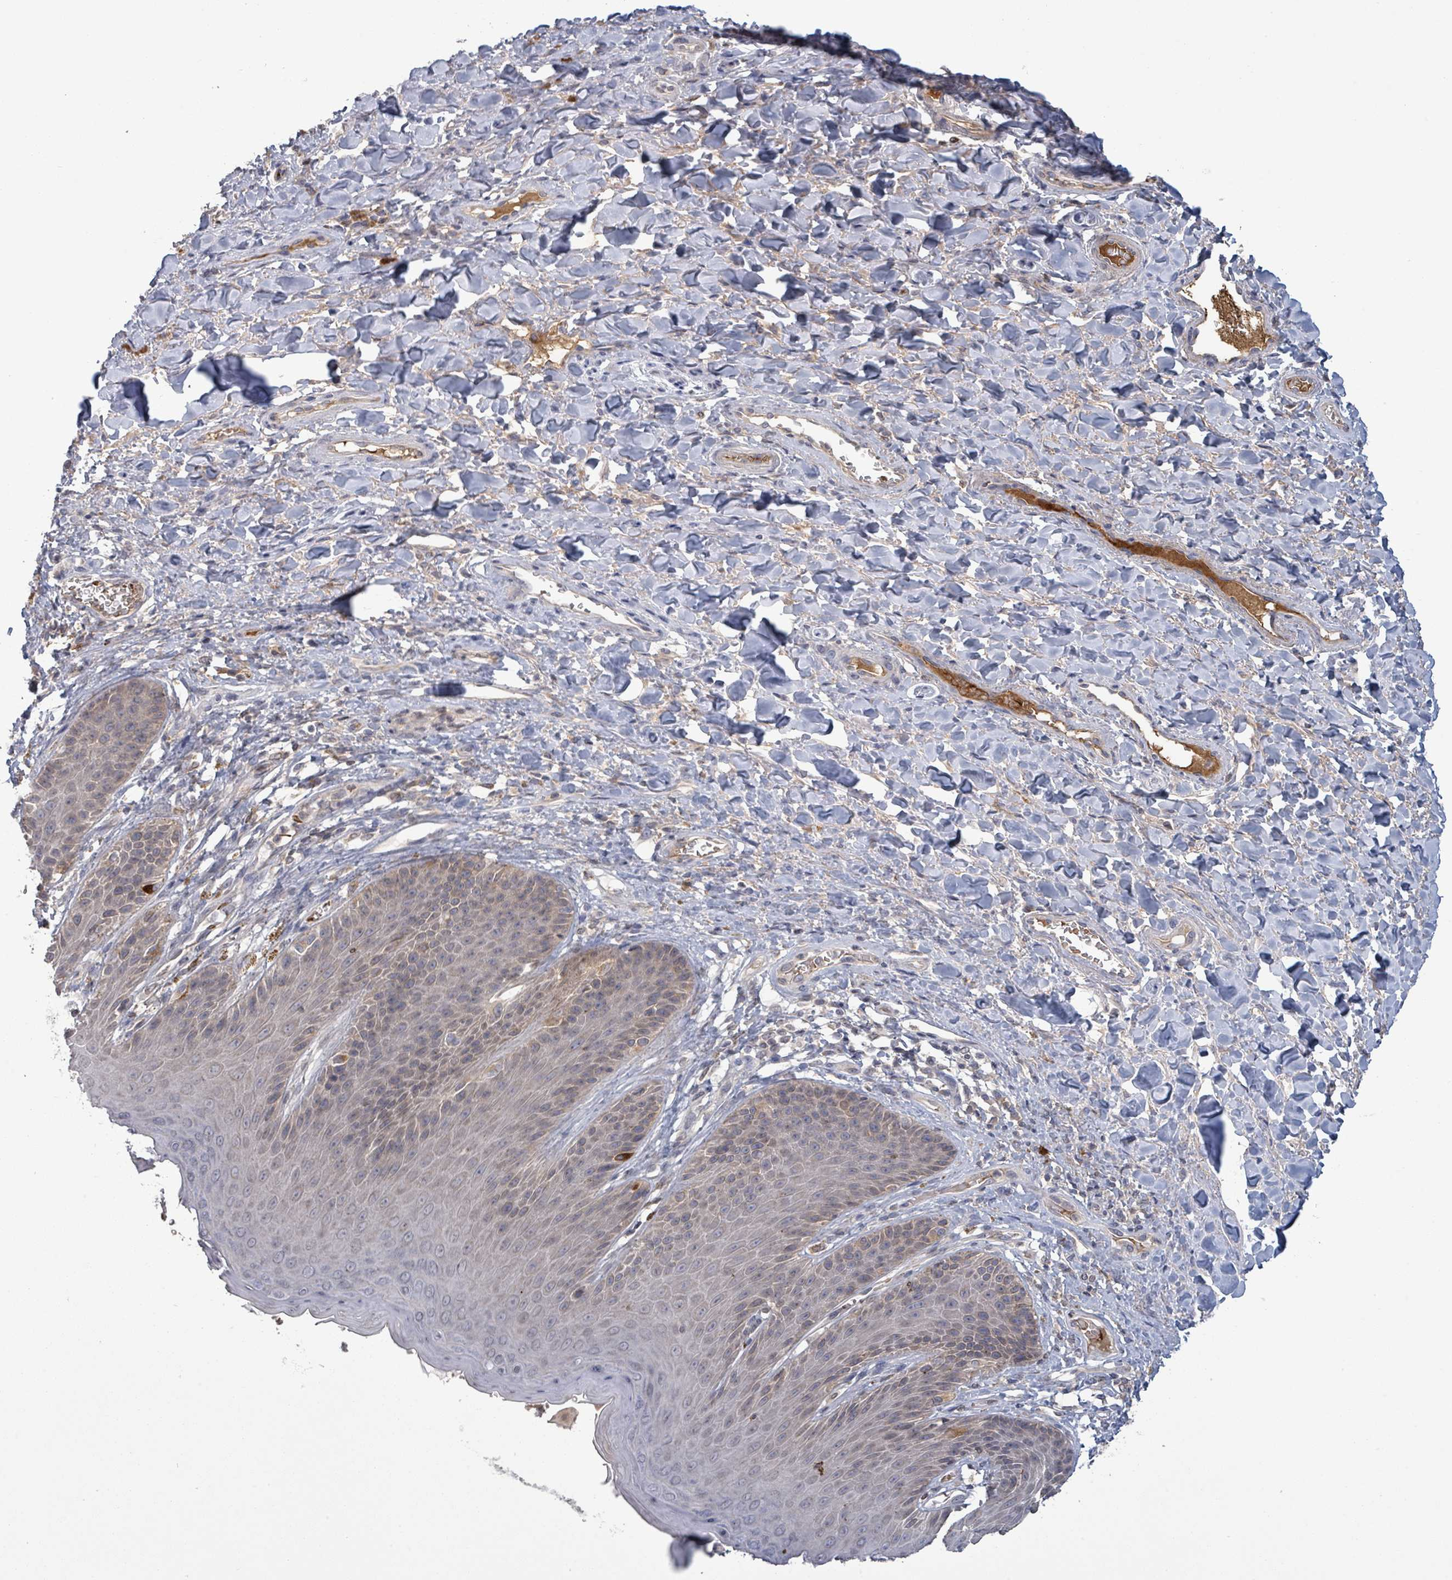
{"staining": {"intensity": "weak", "quantity": "<25%", "location": "cytoplasmic/membranous"}, "tissue": "skin", "cell_type": "Epidermal cells", "image_type": "normal", "snomed": [{"axis": "morphology", "description": "Normal tissue, NOS"}, {"axis": "topography", "description": "Anal"}], "caption": "An image of human skin is negative for staining in epidermal cells. Nuclei are stained in blue.", "gene": "GRM8", "patient": {"sex": "female", "age": 89}}